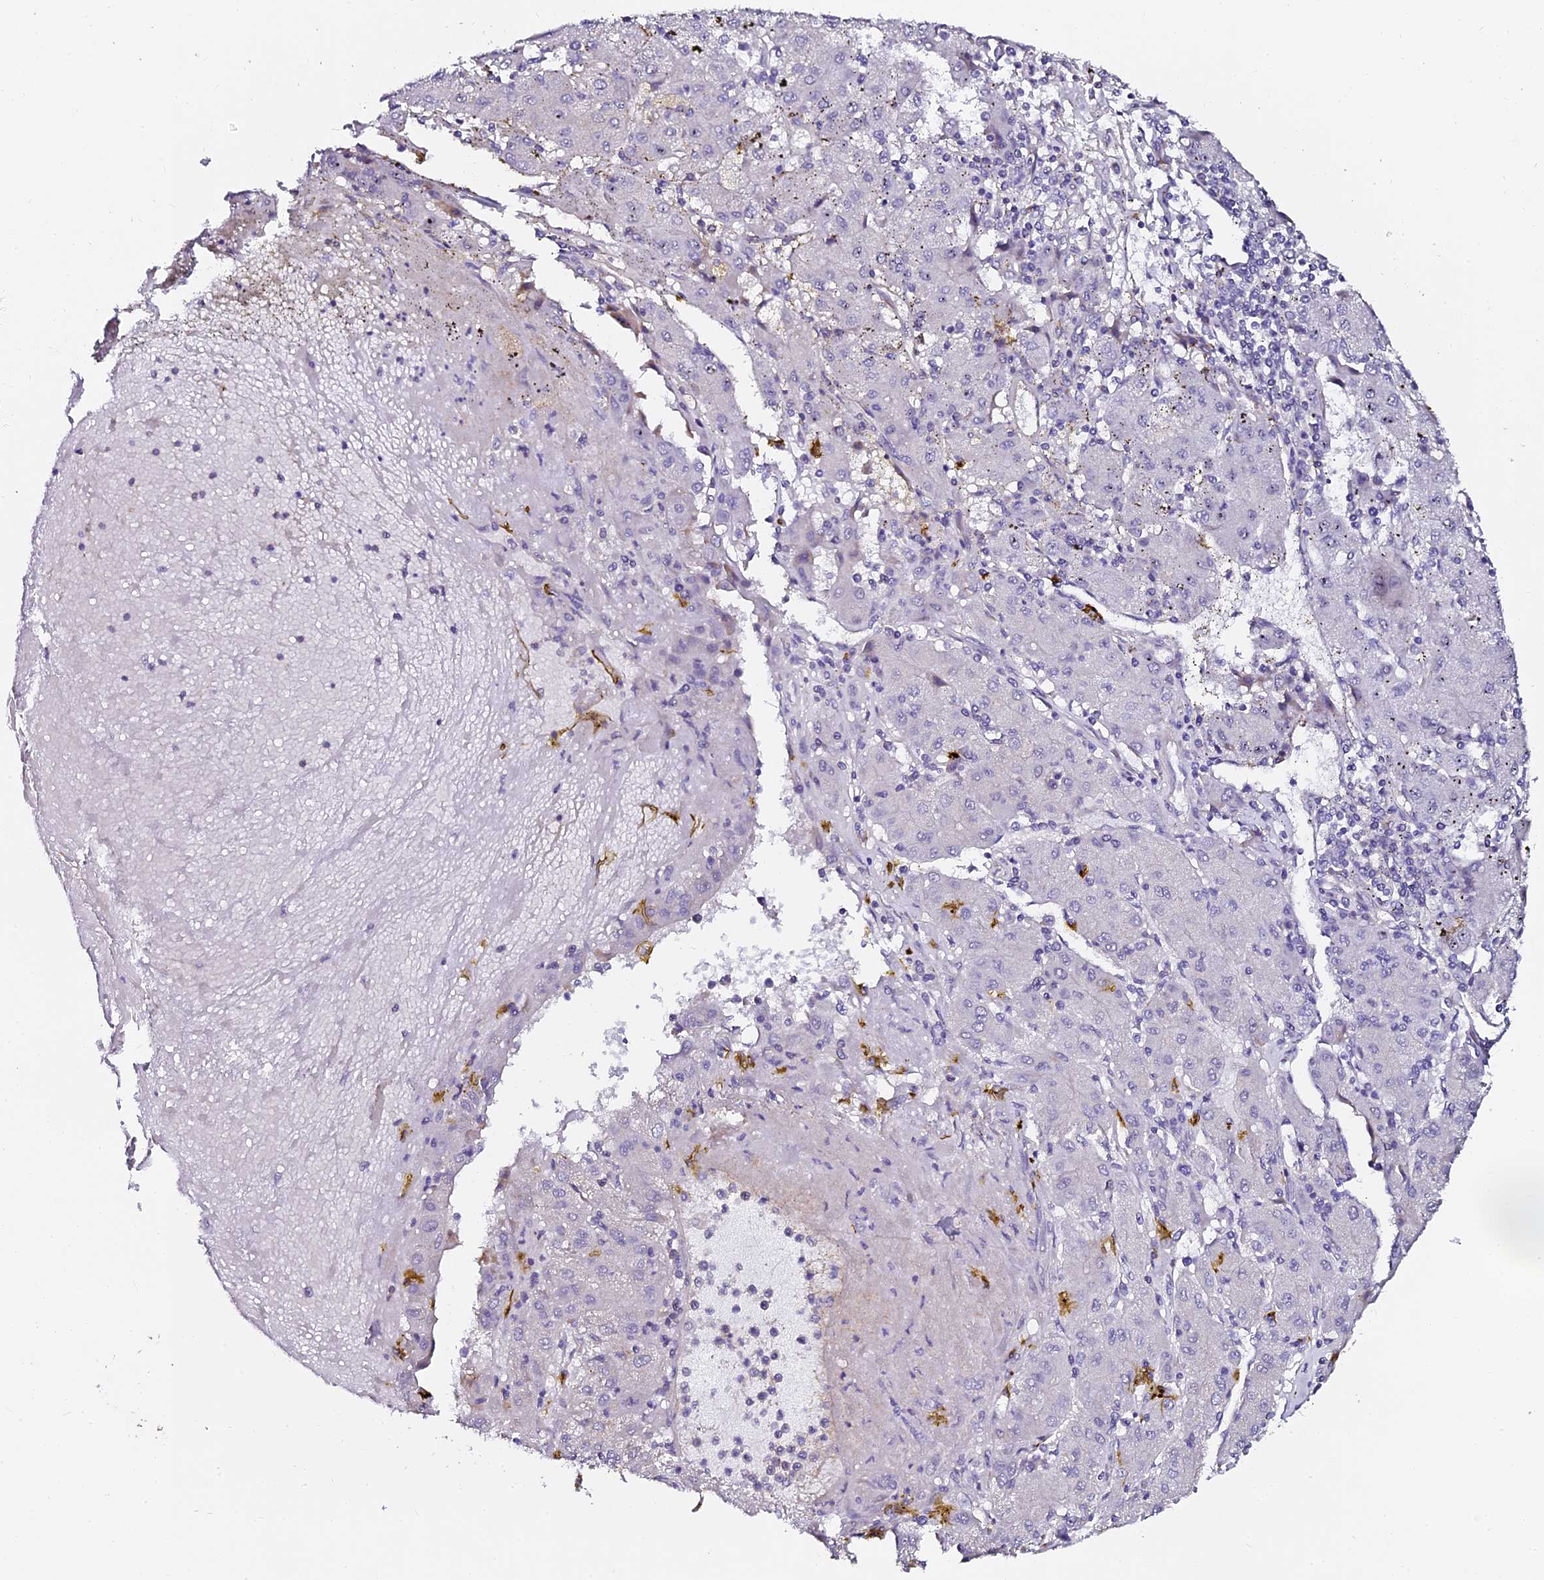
{"staining": {"intensity": "negative", "quantity": "none", "location": "none"}, "tissue": "liver cancer", "cell_type": "Tumor cells", "image_type": "cancer", "snomed": [{"axis": "morphology", "description": "Carcinoma, Hepatocellular, NOS"}, {"axis": "topography", "description": "Liver"}], "caption": "Protein analysis of hepatocellular carcinoma (liver) reveals no significant positivity in tumor cells.", "gene": "GPN3", "patient": {"sex": "male", "age": 72}}